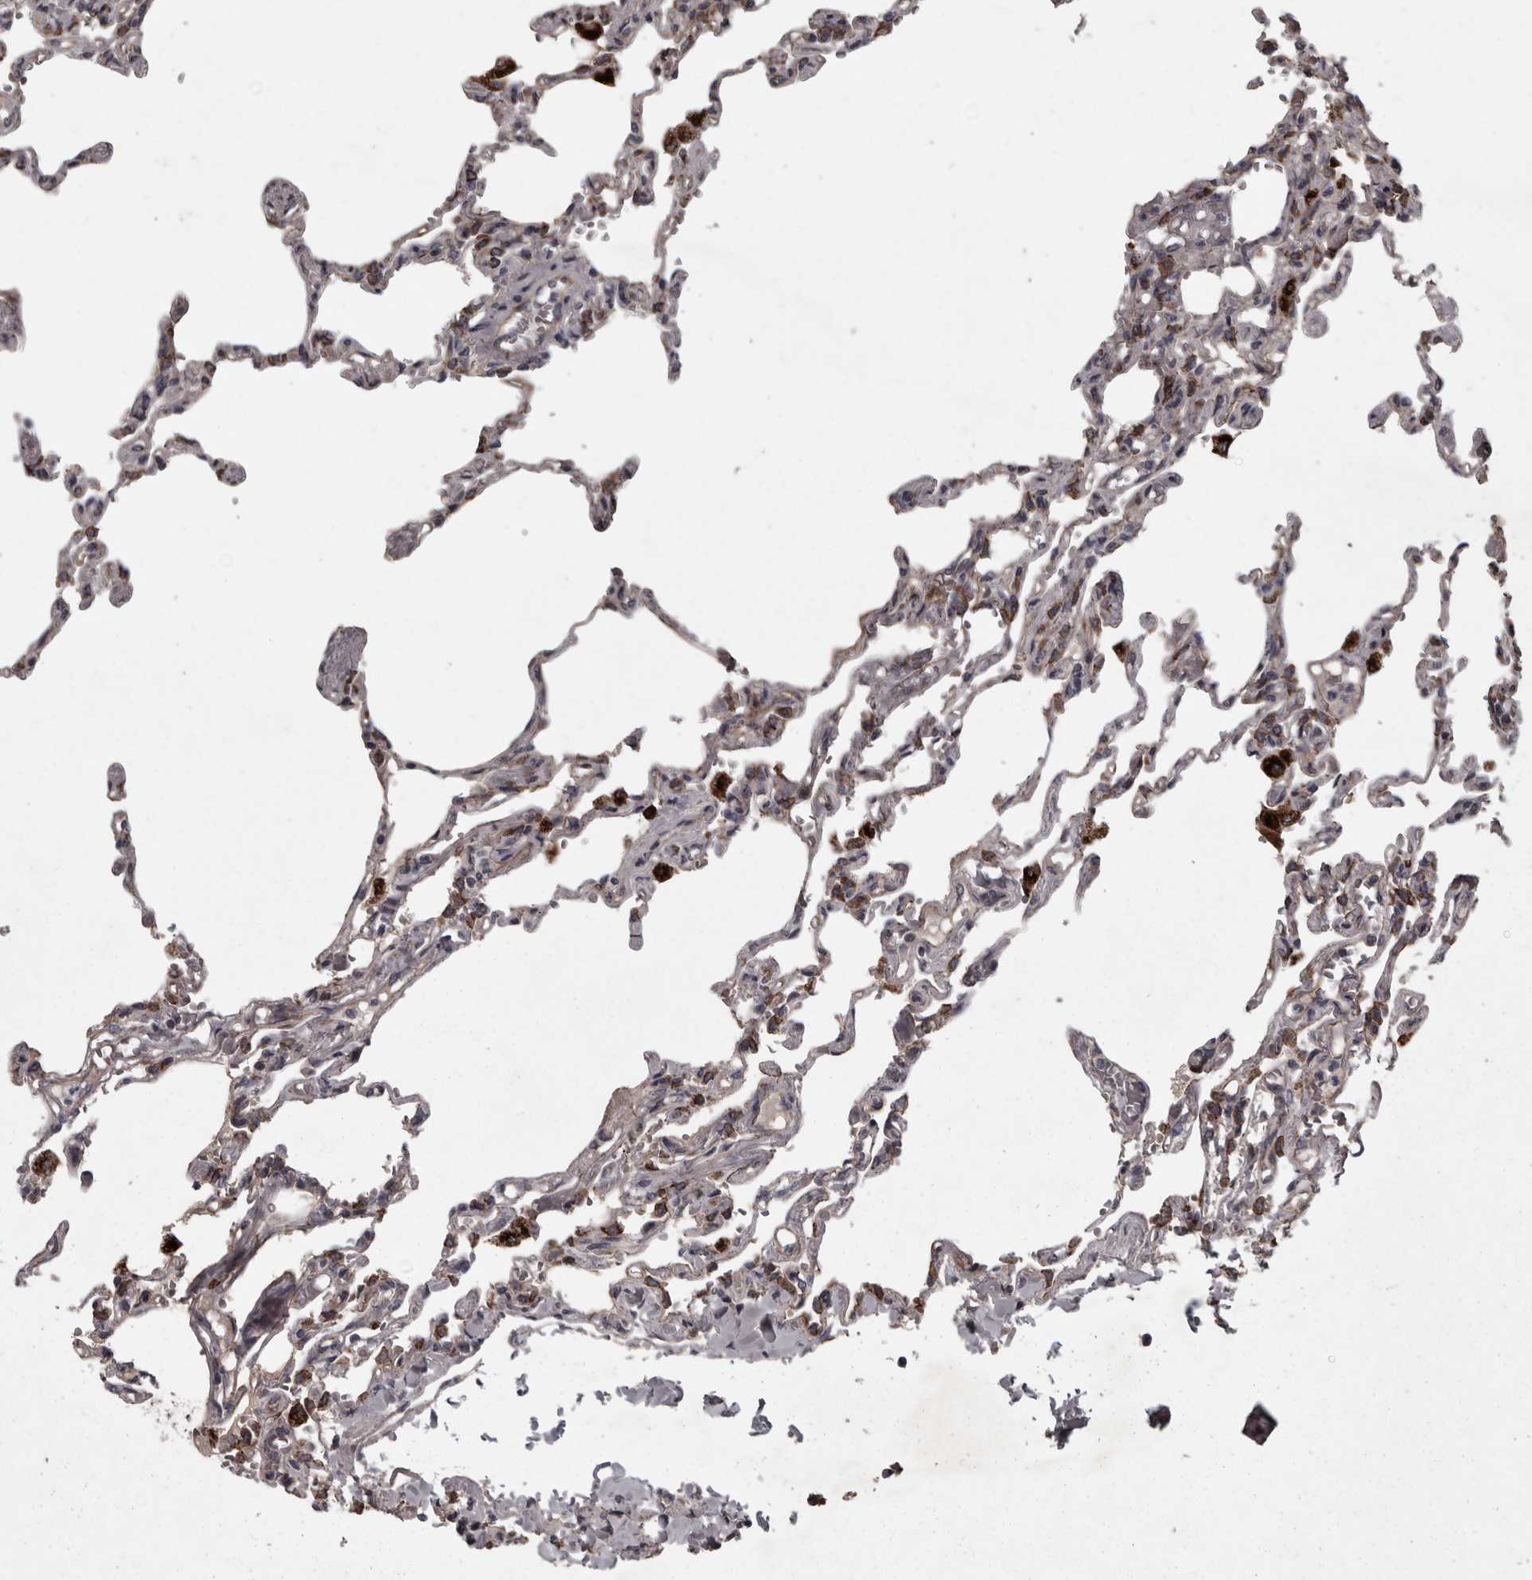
{"staining": {"intensity": "moderate", "quantity": "25%-75%", "location": "cytoplasmic/membranous"}, "tissue": "lung", "cell_type": "Alveolar cells", "image_type": "normal", "snomed": [{"axis": "morphology", "description": "Normal tissue, NOS"}, {"axis": "topography", "description": "Lung"}], "caption": "Benign lung shows moderate cytoplasmic/membranous expression in about 25%-75% of alveolar cells (DAB (3,3'-diaminobenzidine) IHC, brown staining for protein, blue staining for nuclei)..", "gene": "PCDH17", "patient": {"sex": "male", "age": 21}}